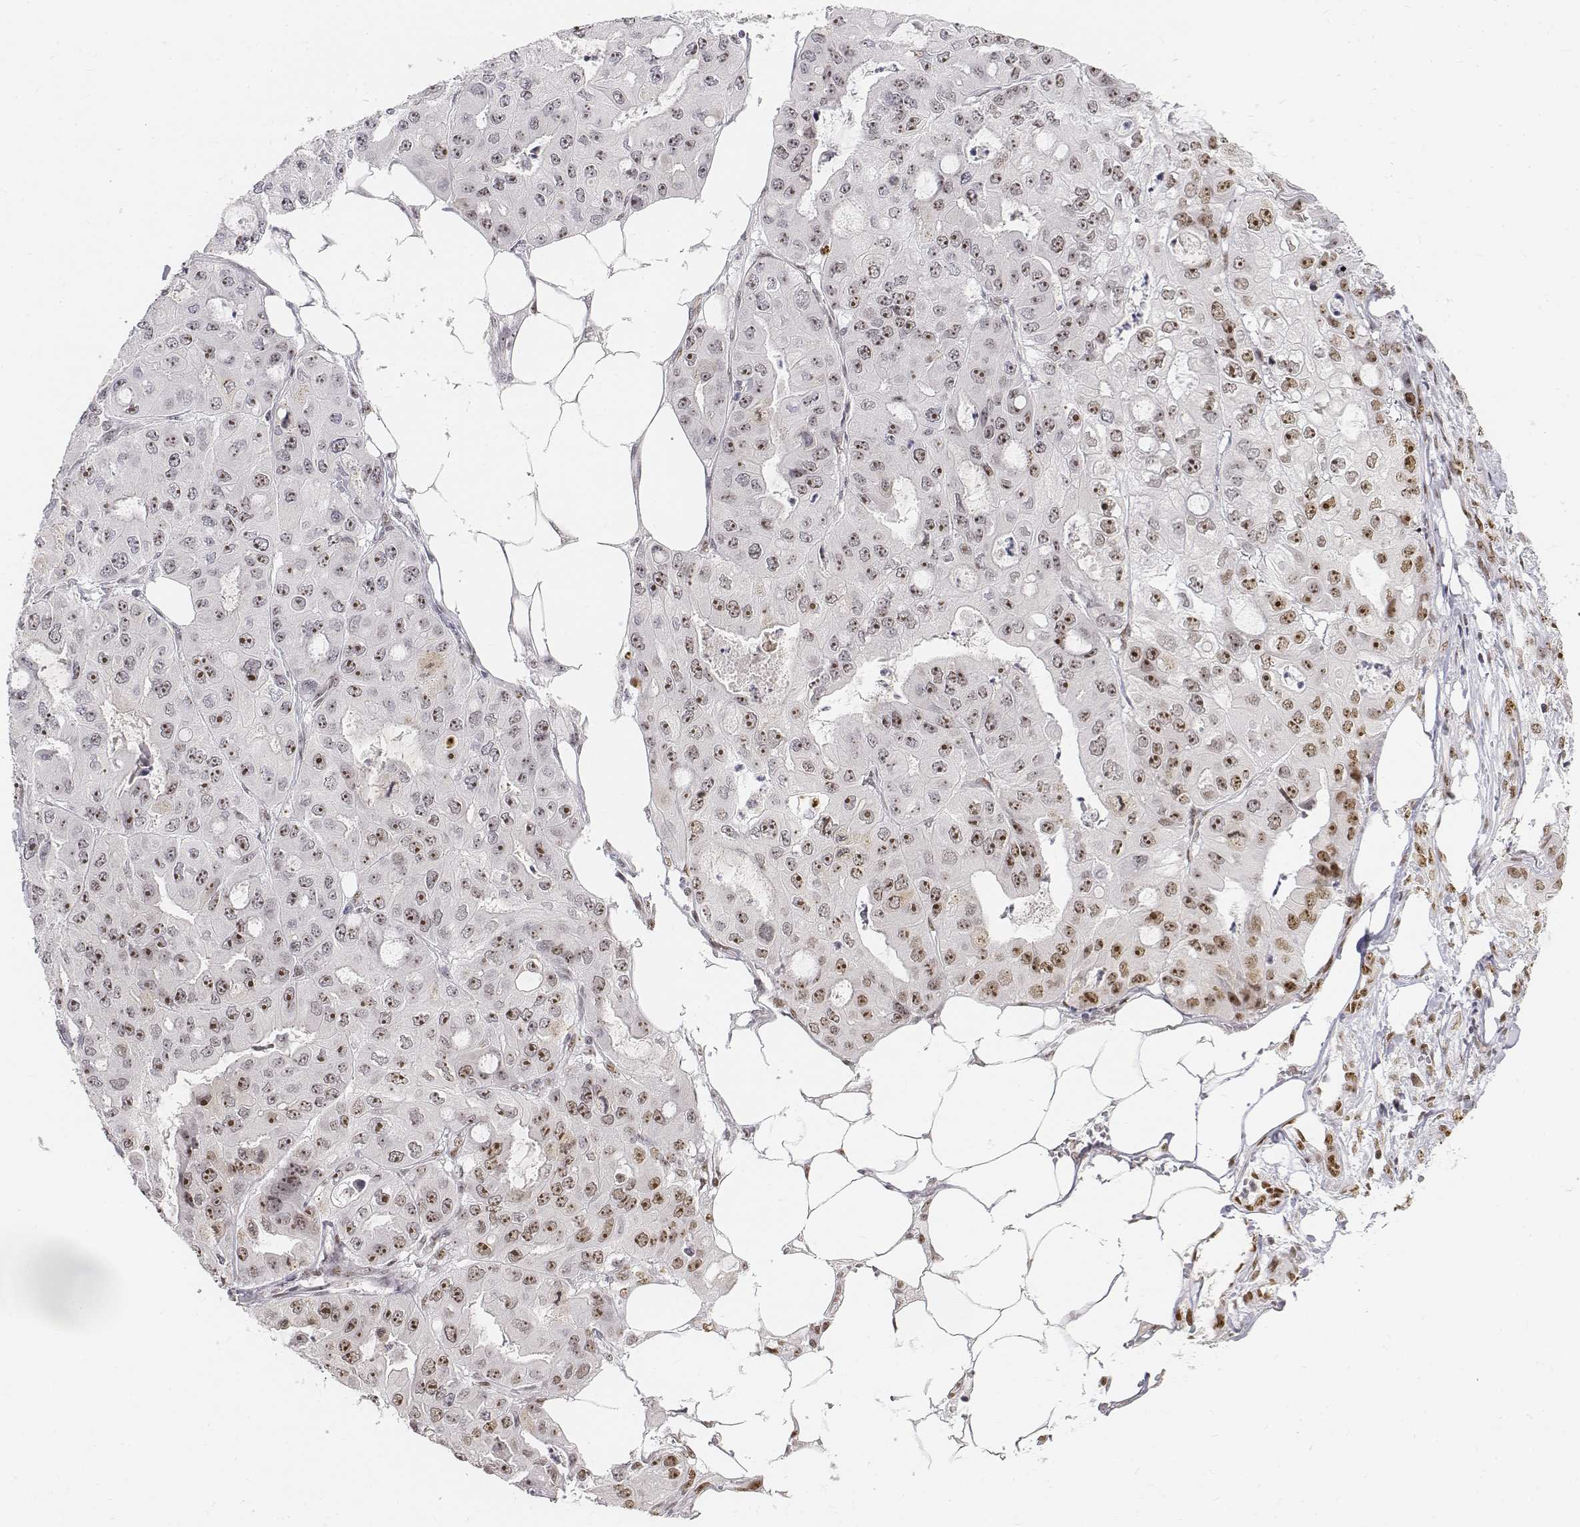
{"staining": {"intensity": "moderate", "quantity": ">75%", "location": "nuclear"}, "tissue": "ovarian cancer", "cell_type": "Tumor cells", "image_type": "cancer", "snomed": [{"axis": "morphology", "description": "Cystadenocarcinoma, serous, NOS"}, {"axis": "topography", "description": "Ovary"}], "caption": "Ovarian serous cystadenocarcinoma stained with DAB immunohistochemistry exhibits medium levels of moderate nuclear expression in approximately >75% of tumor cells.", "gene": "PHF6", "patient": {"sex": "female", "age": 56}}